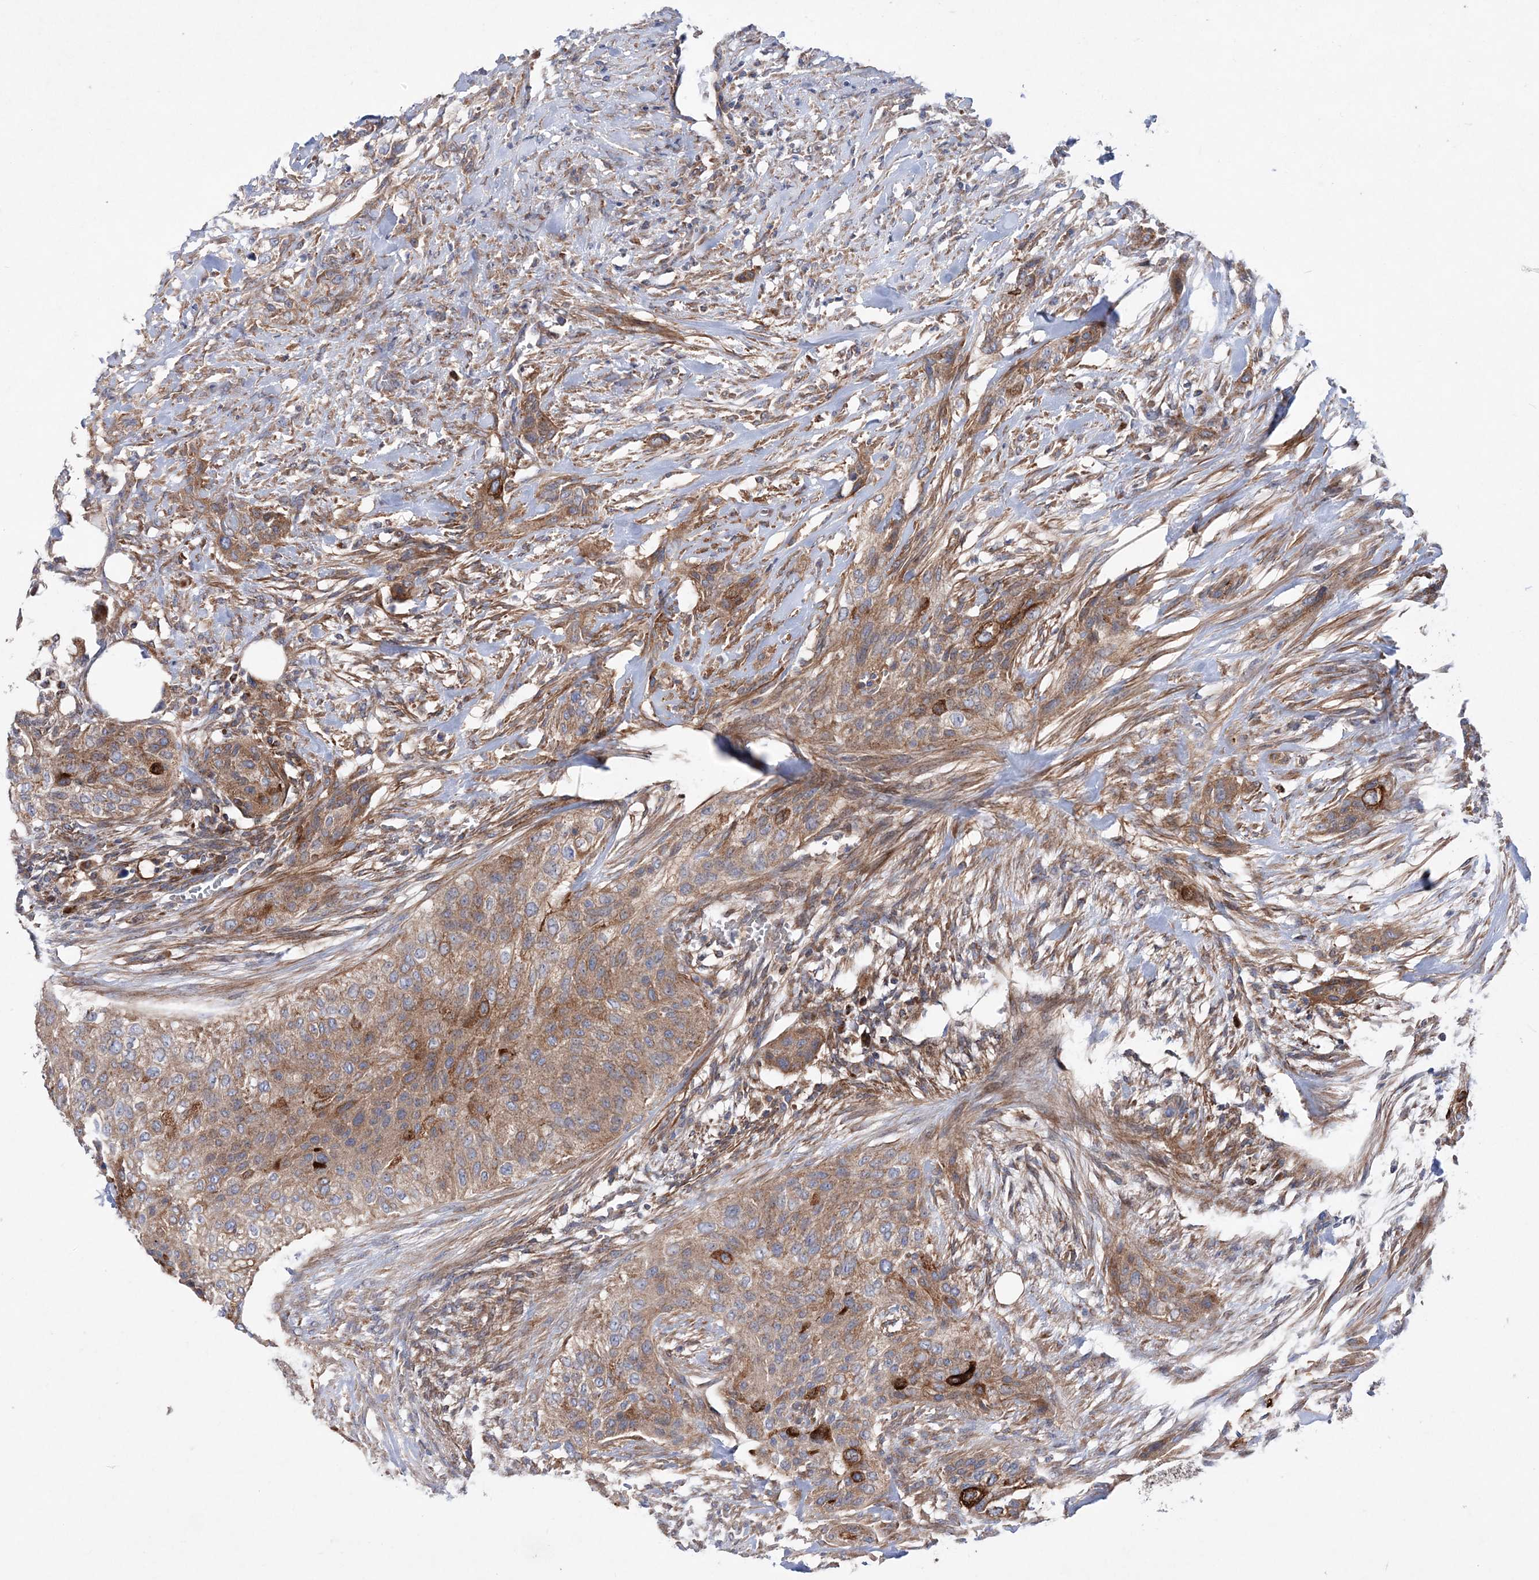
{"staining": {"intensity": "moderate", "quantity": ">75%", "location": "cytoplasmic/membranous"}, "tissue": "urothelial cancer", "cell_type": "Tumor cells", "image_type": "cancer", "snomed": [{"axis": "morphology", "description": "Urothelial carcinoma, High grade"}, {"axis": "topography", "description": "Urinary bladder"}], "caption": "Protein staining of urothelial cancer tissue demonstrates moderate cytoplasmic/membranous positivity in about >75% of tumor cells.", "gene": "NGLY1", "patient": {"sex": "male", "age": 35}}